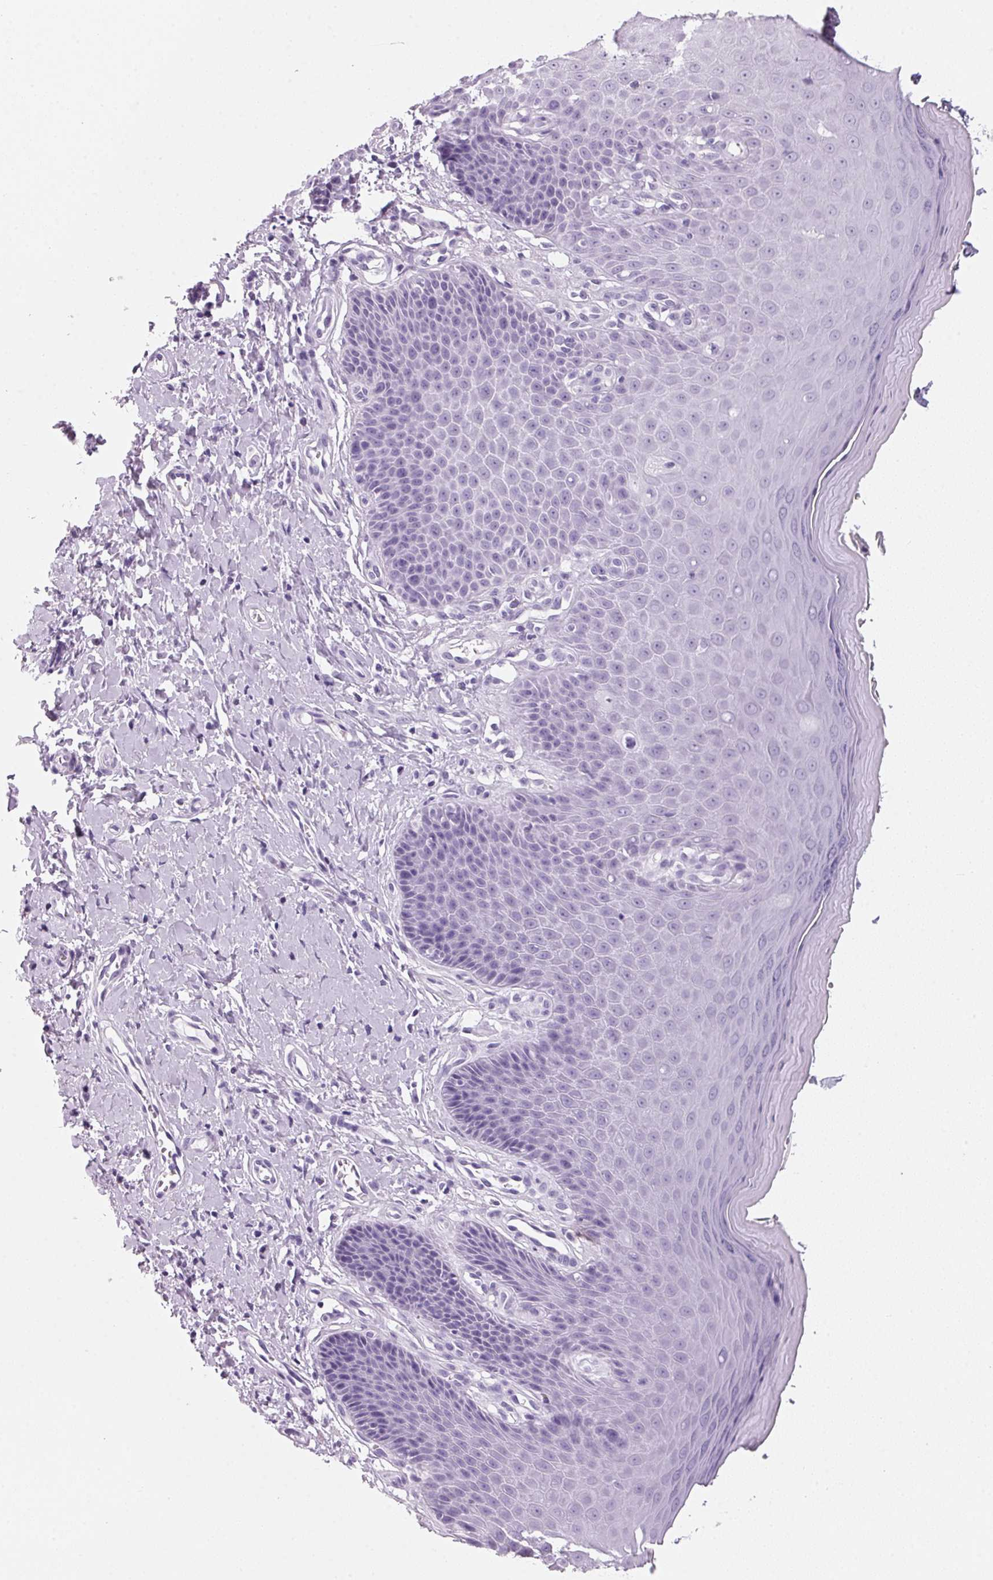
{"staining": {"intensity": "negative", "quantity": "none", "location": "none"}, "tissue": "vagina", "cell_type": "Squamous epithelial cells", "image_type": "normal", "snomed": [{"axis": "morphology", "description": "Normal tissue, NOS"}, {"axis": "topography", "description": "Vagina"}], "caption": "Protein analysis of normal vagina reveals no significant positivity in squamous epithelial cells. (DAB IHC with hematoxylin counter stain).", "gene": "DNTTIP2", "patient": {"sex": "female", "age": 83}}